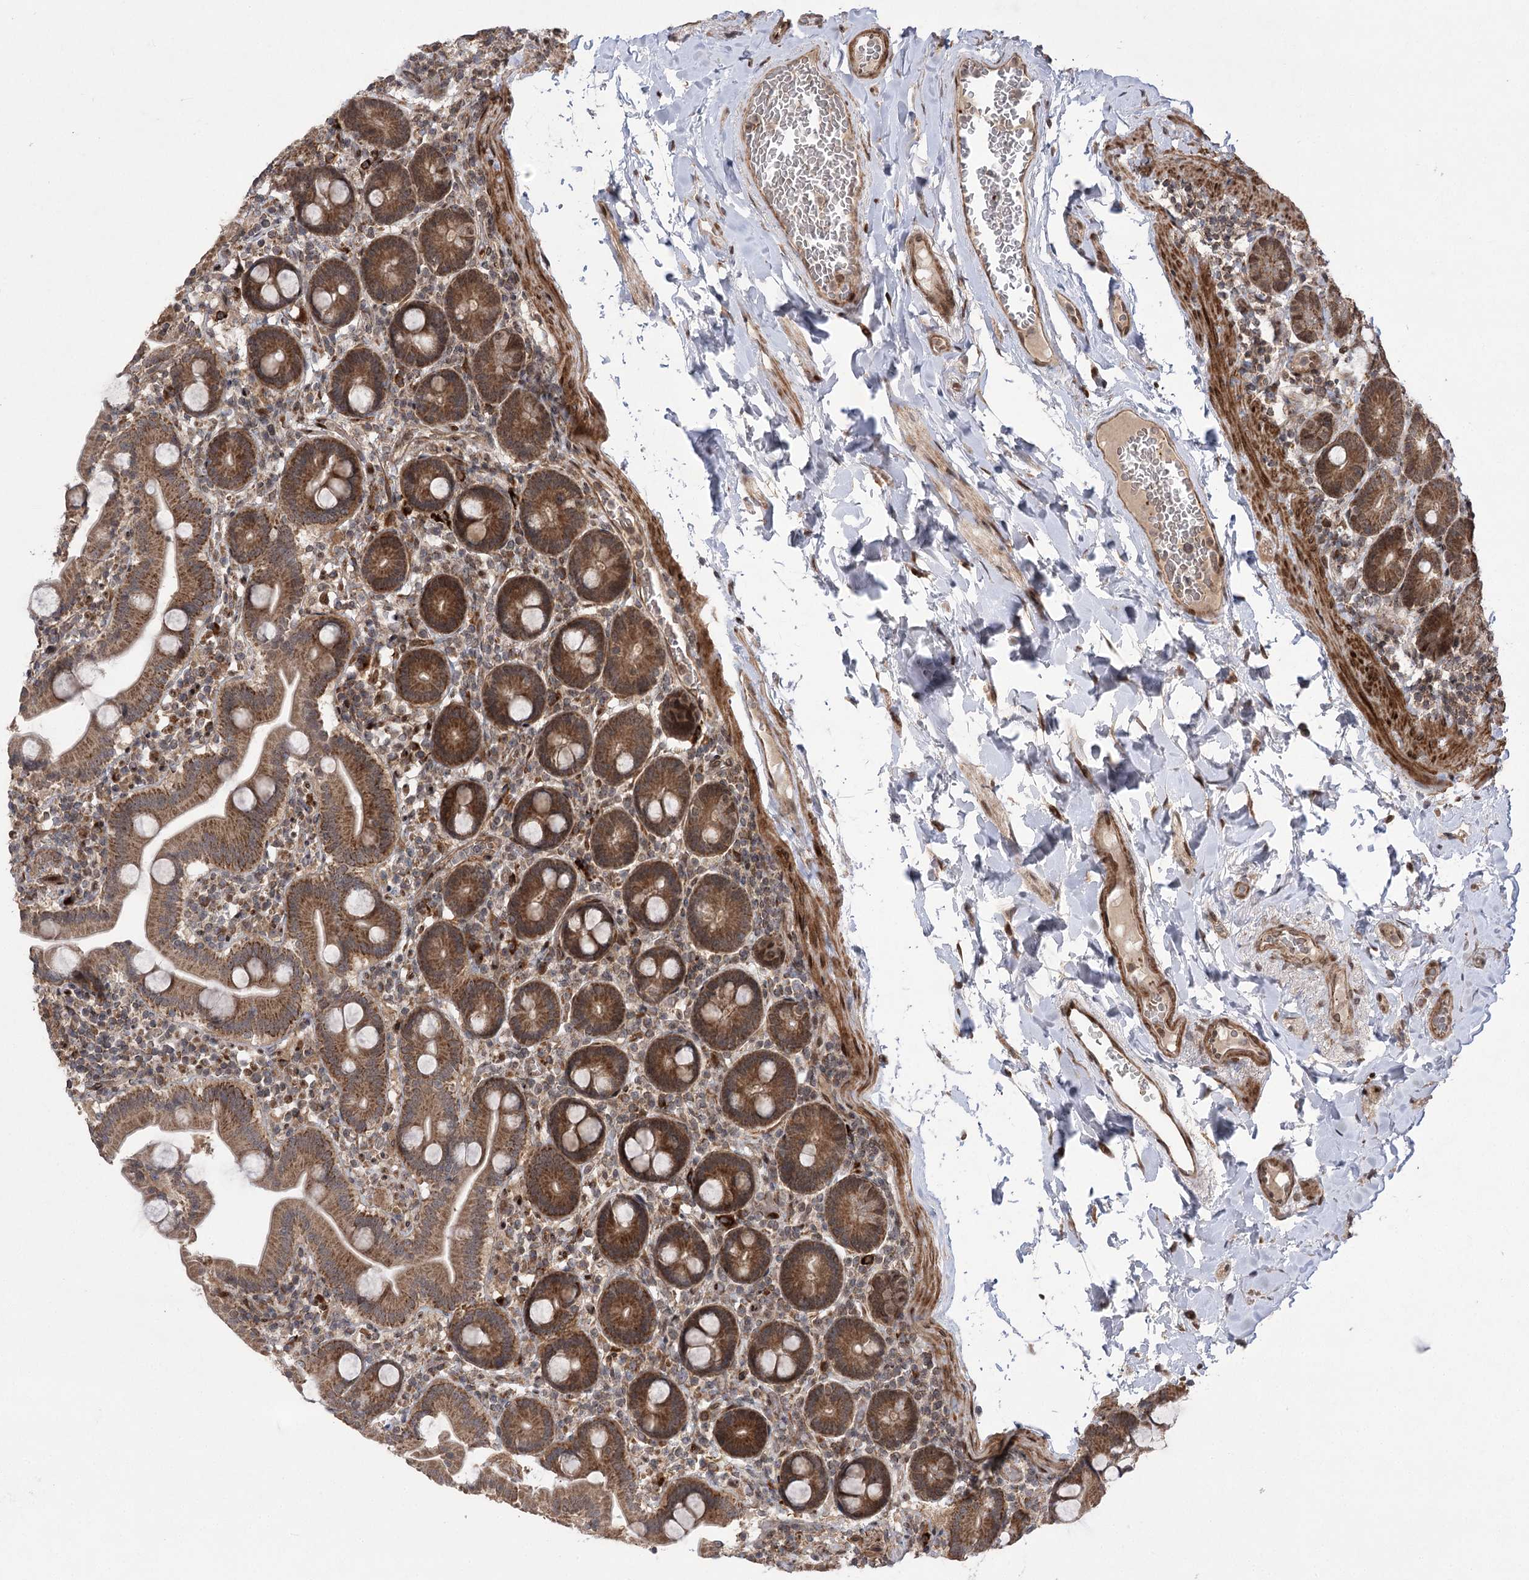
{"staining": {"intensity": "strong", "quantity": ">75%", "location": "cytoplasmic/membranous"}, "tissue": "duodenum", "cell_type": "Glandular cells", "image_type": "normal", "snomed": [{"axis": "morphology", "description": "Normal tissue, NOS"}, {"axis": "topography", "description": "Duodenum"}], "caption": "Immunohistochemistry (DAB) staining of normal duodenum shows strong cytoplasmic/membranous protein positivity in approximately >75% of glandular cells.", "gene": "TENM2", "patient": {"sex": "male", "age": 55}}